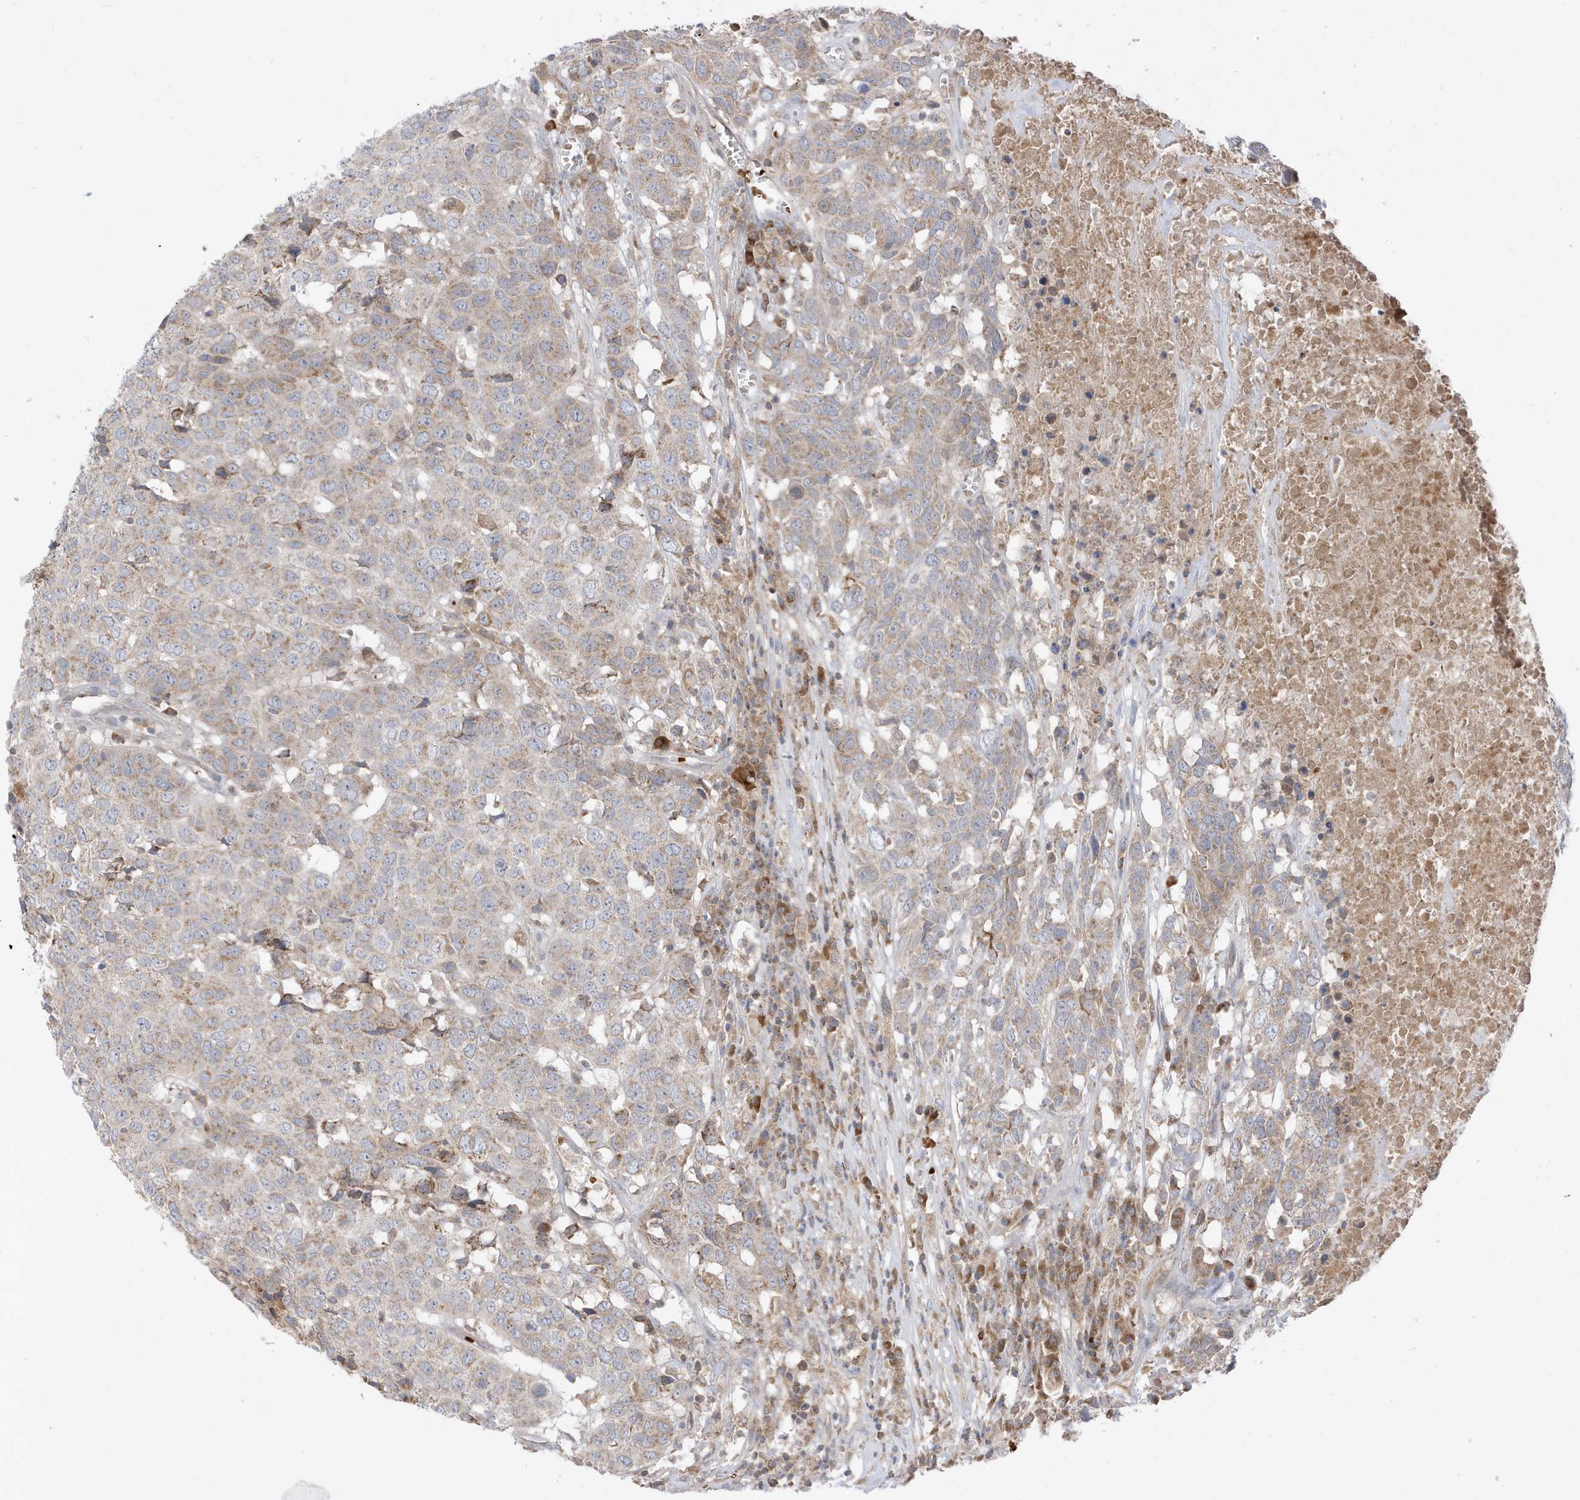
{"staining": {"intensity": "moderate", "quantity": "25%-75%", "location": "cytoplasmic/membranous"}, "tissue": "head and neck cancer", "cell_type": "Tumor cells", "image_type": "cancer", "snomed": [{"axis": "morphology", "description": "Squamous cell carcinoma, NOS"}, {"axis": "topography", "description": "Head-Neck"}], "caption": "Tumor cells reveal moderate cytoplasmic/membranous expression in approximately 25%-75% of cells in squamous cell carcinoma (head and neck).", "gene": "NPPC", "patient": {"sex": "male", "age": 66}}